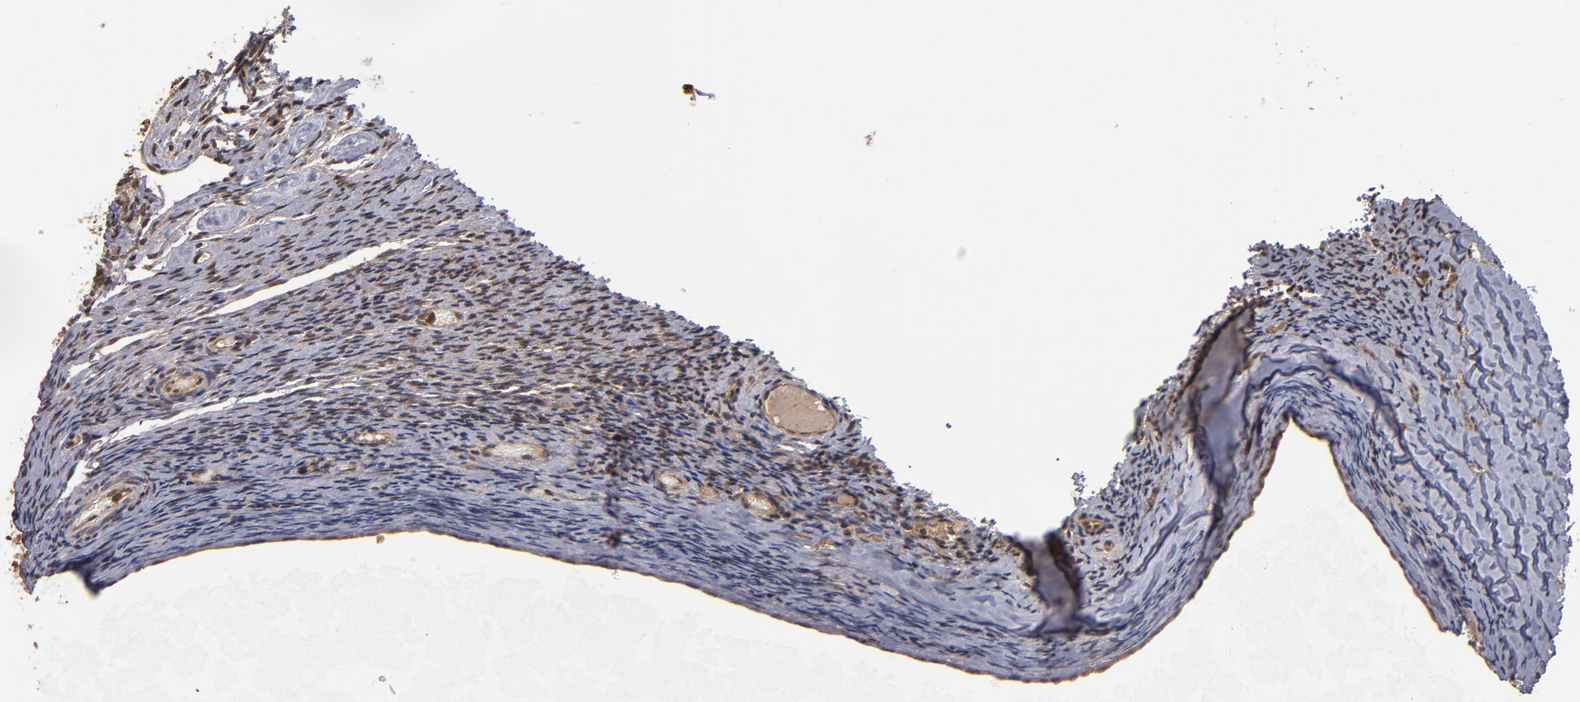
{"staining": {"intensity": "strong", "quantity": ">75%", "location": "cytoplasmic/membranous"}, "tissue": "ovary", "cell_type": "Follicle cells", "image_type": "normal", "snomed": [{"axis": "morphology", "description": "Normal tissue, NOS"}, {"axis": "topography", "description": "Ovary"}], "caption": "The immunohistochemical stain highlights strong cytoplasmic/membranous expression in follicle cells of normal ovary. Nuclei are stained in blue.", "gene": "CUL5", "patient": {"sex": "female", "age": 60}}